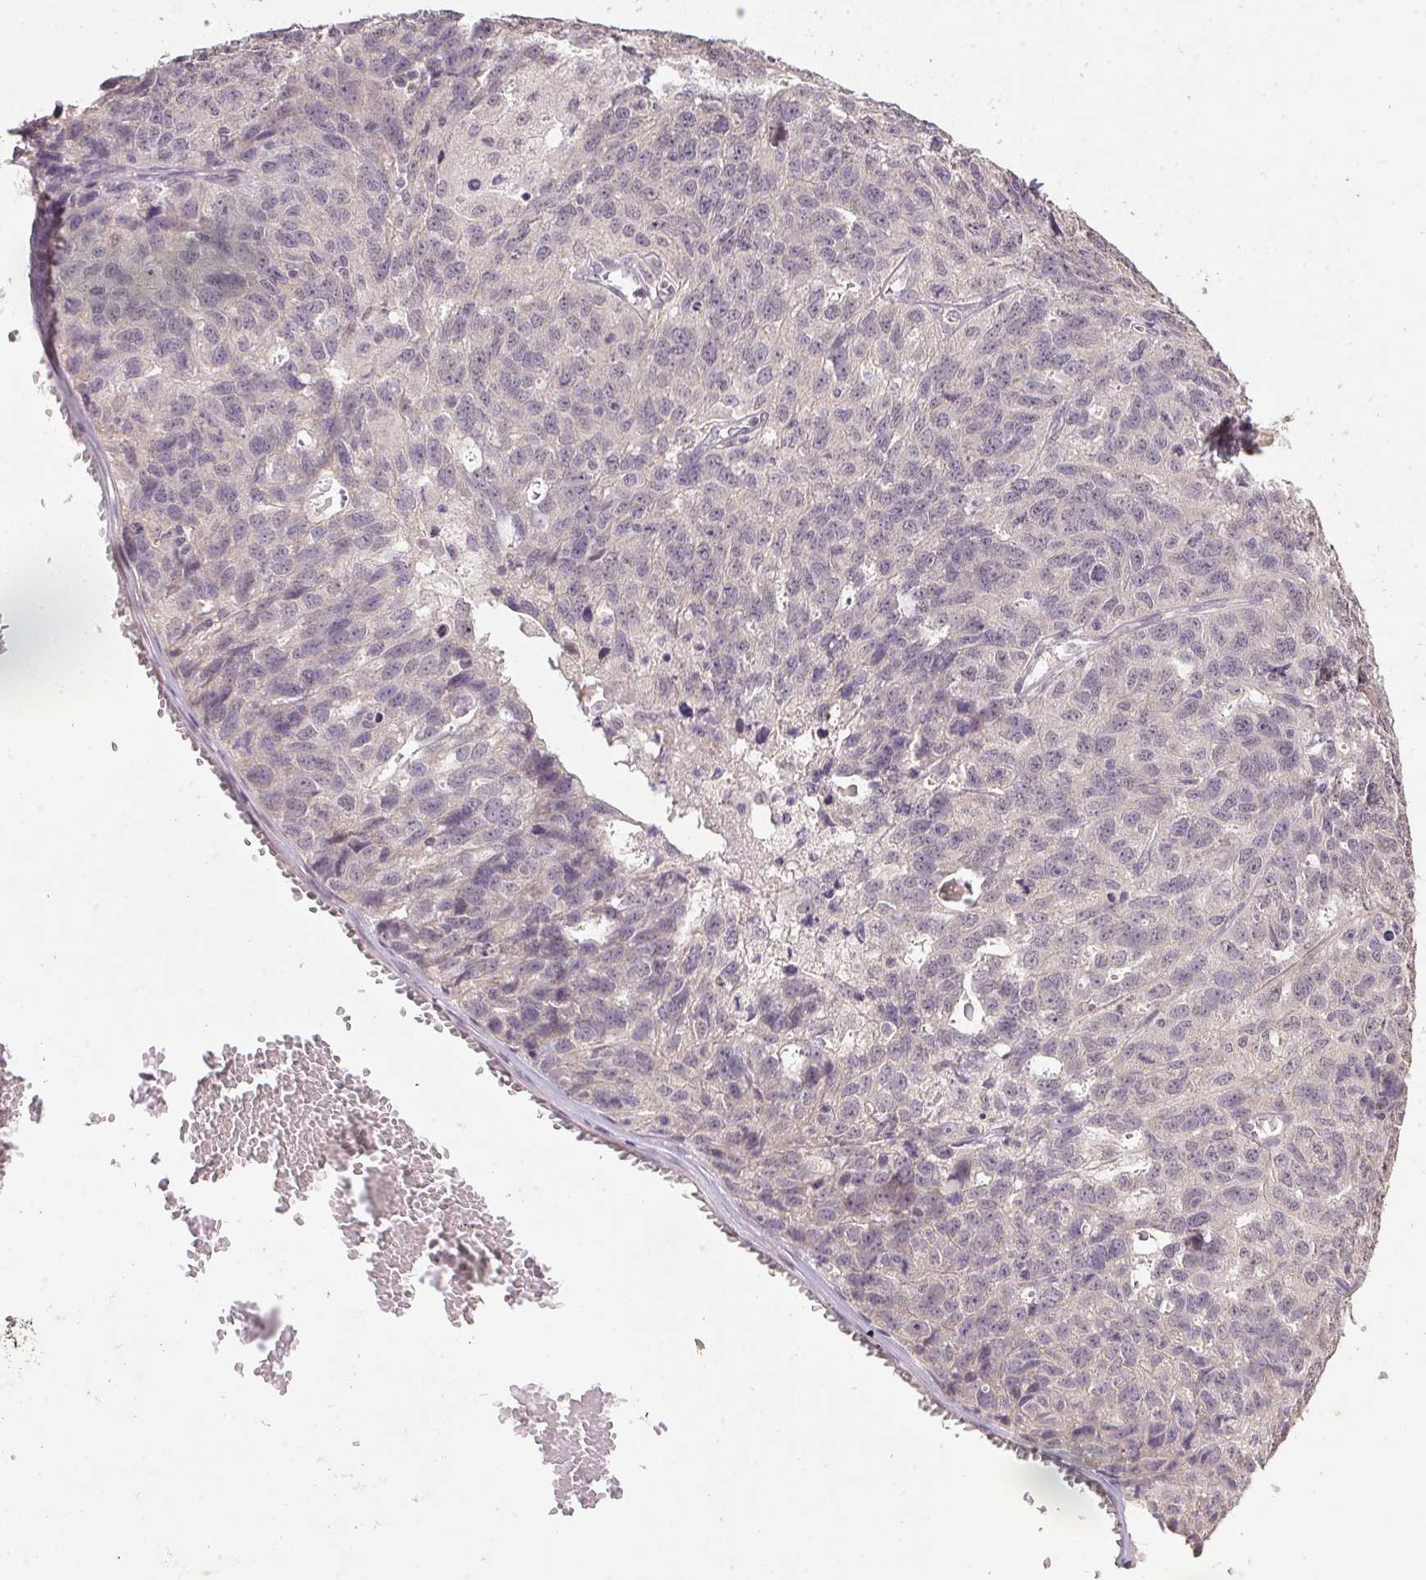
{"staining": {"intensity": "negative", "quantity": "none", "location": "none"}, "tissue": "ovarian cancer", "cell_type": "Tumor cells", "image_type": "cancer", "snomed": [{"axis": "morphology", "description": "Cystadenocarcinoma, serous, NOS"}, {"axis": "topography", "description": "Ovary"}], "caption": "Photomicrograph shows no protein expression in tumor cells of ovarian cancer (serous cystadenocarcinoma) tissue. (Immunohistochemistry (ihc), brightfield microscopy, high magnification).", "gene": "PPP4R4", "patient": {"sex": "female", "age": 71}}